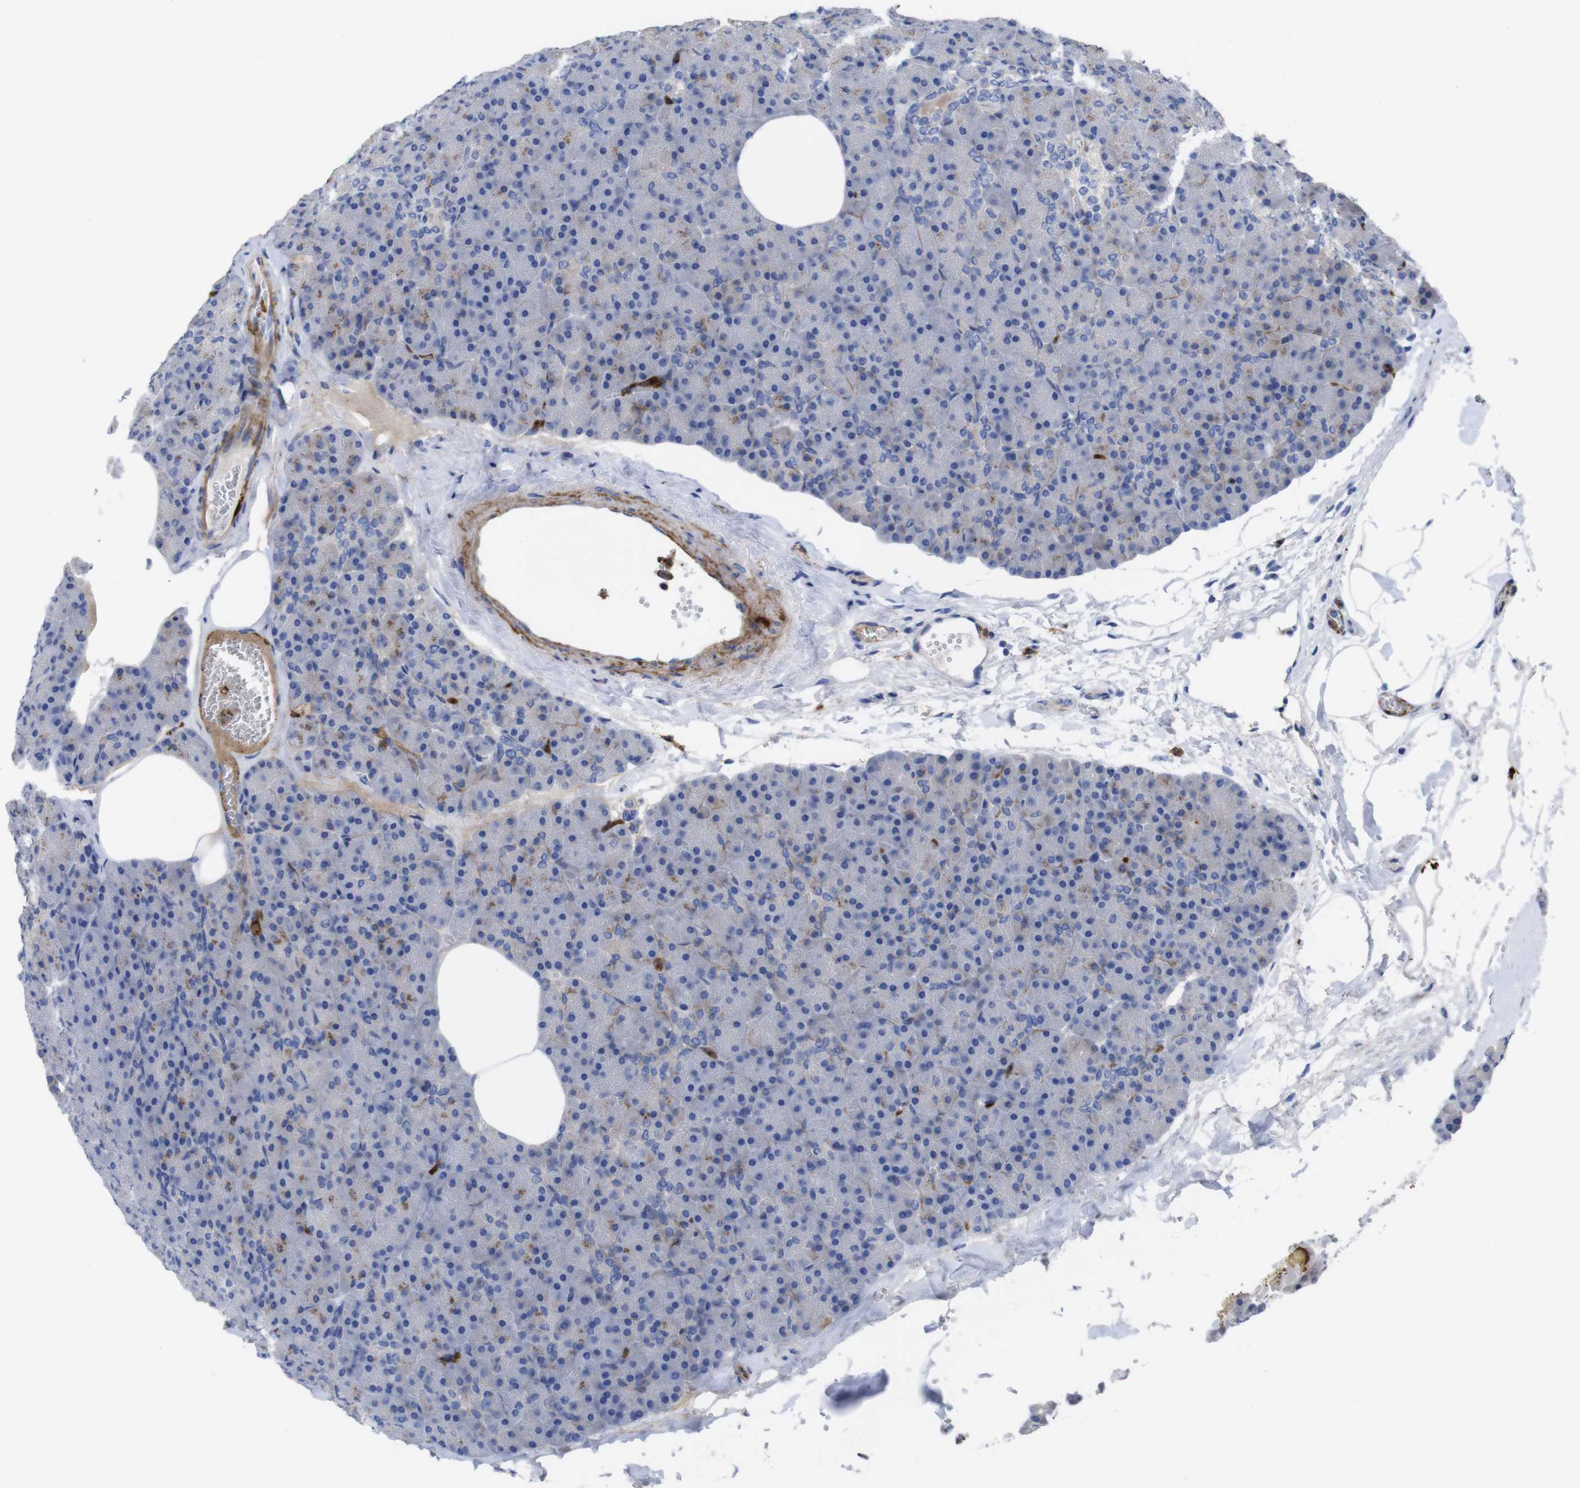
{"staining": {"intensity": "negative", "quantity": "none", "location": "none"}, "tissue": "pancreas", "cell_type": "Exocrine glandular cells", "image_type": "normal", "snomed": [{"axis": "morphology", "description": "Normal tissue, NOS"}, {"axis": "topography", "description": "Pancreas"}], "caption": "The immunohistochemistry (IHC) histopathology image has no significant positivity in exocrine glandular cells of pancreas.", "gene": "C5AR1", "patient": {"sex": "female", "age": 35}}